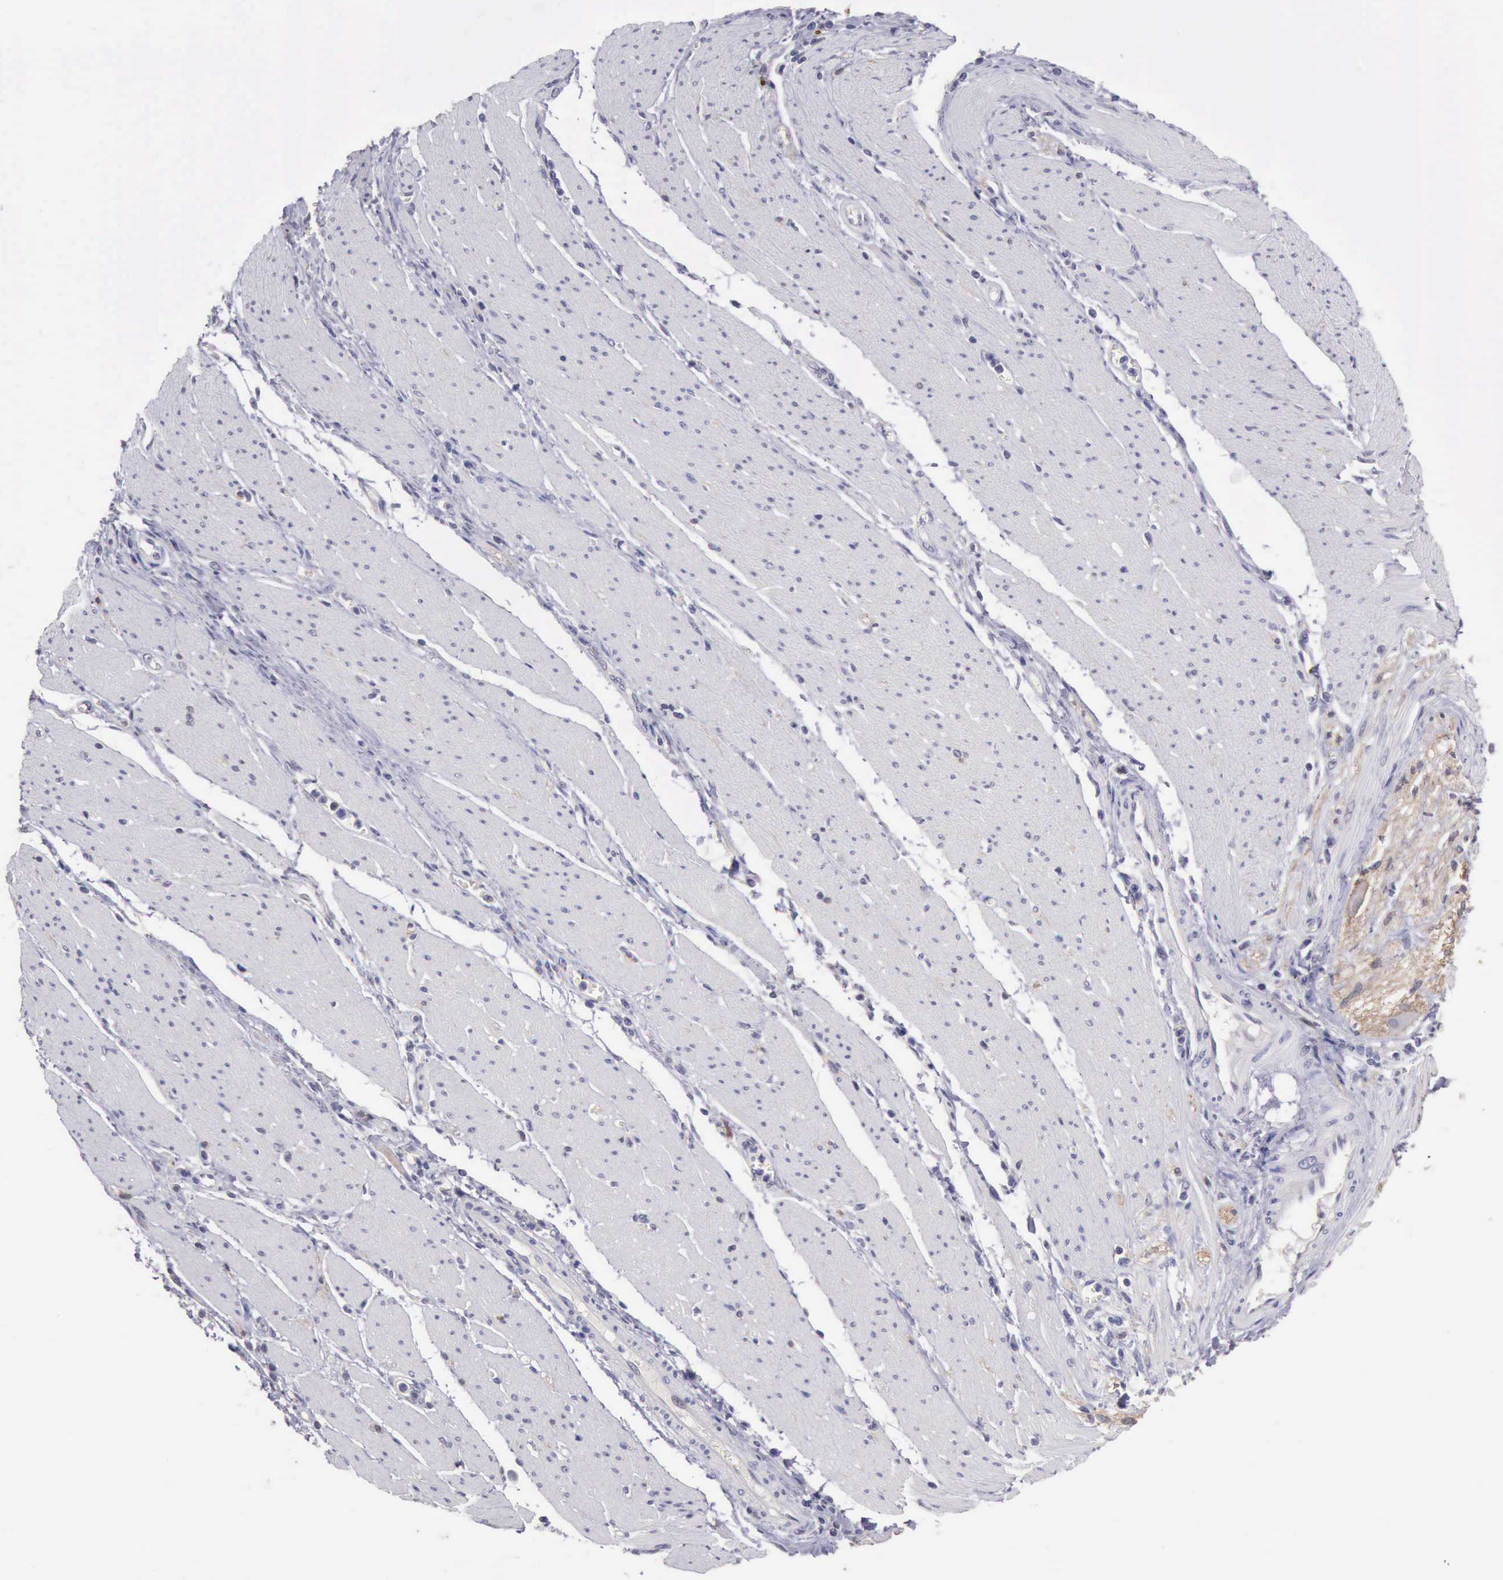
{"staining": {"intensity": "weak", "quantity": "<25%", "location": "cytoplasmic/membranous"}, "tissue": "pancreatic cancer", "cell_type": "Tumor cells", "image_type": "cancer", "snomed": [{"axis": "morphology", "description": "Adenocarcinoma, NOS"}, {"axis": "topography", "description": "Pancreas"}], "caption": "Pancreatic cancer (adenocarcinoma) was stained to show a protein in brown. There is no significant positivity in tumor cells. (Brightfield microscopy of DAB (3,3'-diaminobenzidine) immunohistochemistry at high magnification).", "gene": "KCND1", "patient": {"sex": "female", "age": 70}}